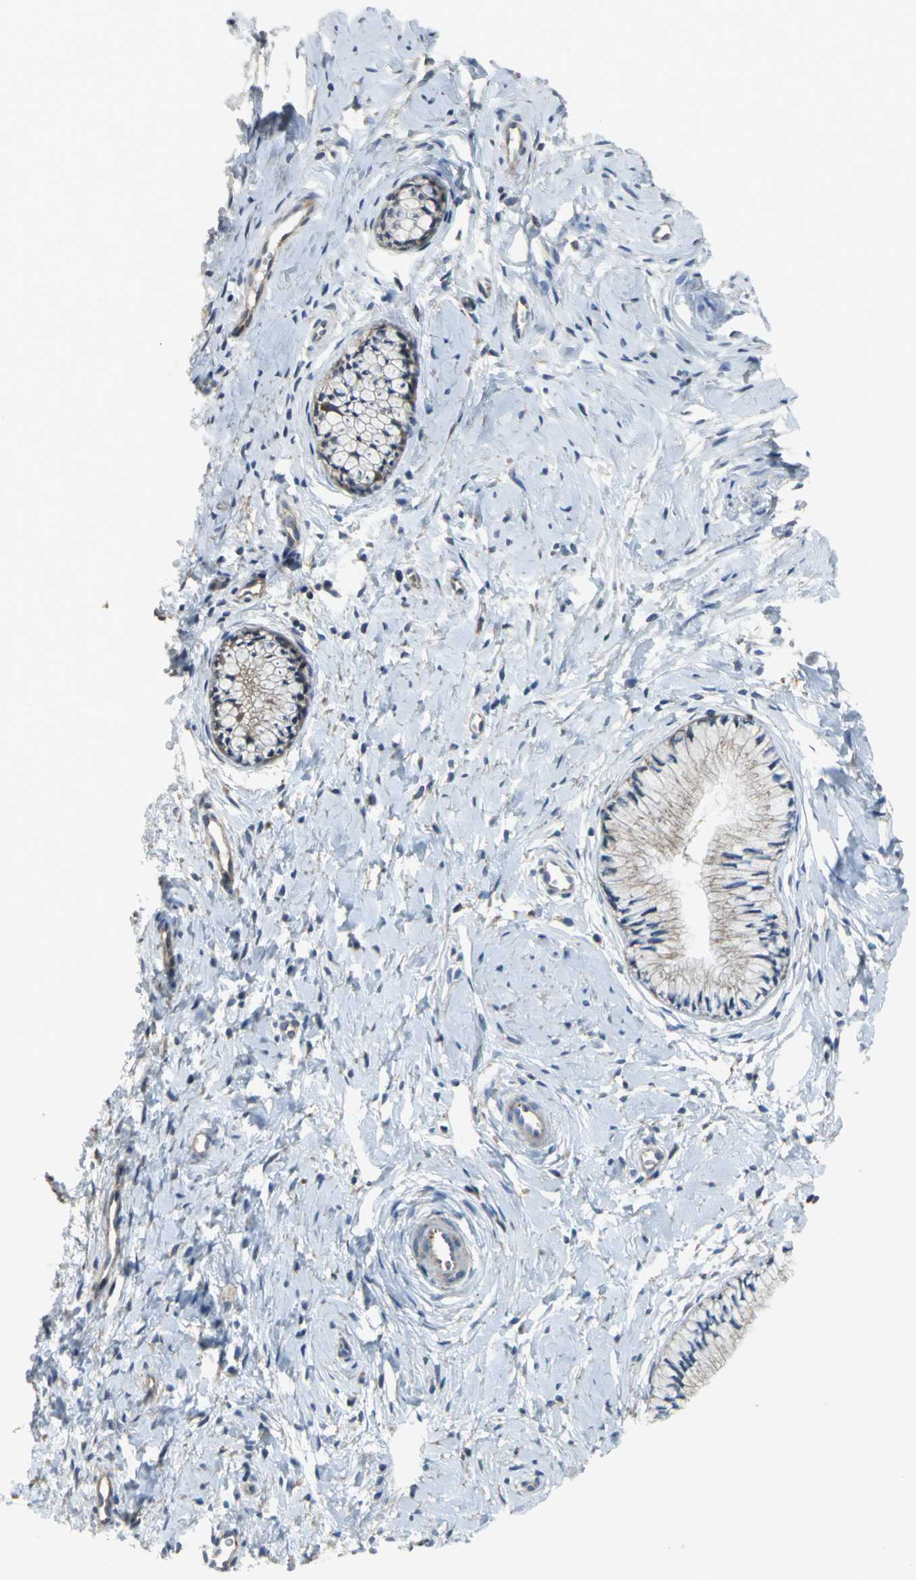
{"staining": {"intensity": "moderate", "quantity": "25%-75%", "location": "cytoplasmic/membranous"}, "tissue": "cervix", "cell_type": "Glandular cells", "image_type": "normal", "snomed": [{"axis": "morphology", "description": "Normal tissue, NOS"}, {"axis": "topography", "description": "Cervix"}], "caption": "Immunohistochemical staining of normal human cervix reveals 25%-75% levels of moderate cytoplasmic/membranous protein positivity in about 25%-75% of glandular cells. (Brightfield microscopy of DAB IHC at high magnification).", "gene": "EIF5A", "patient": {"sex": "female", "age": 46}}